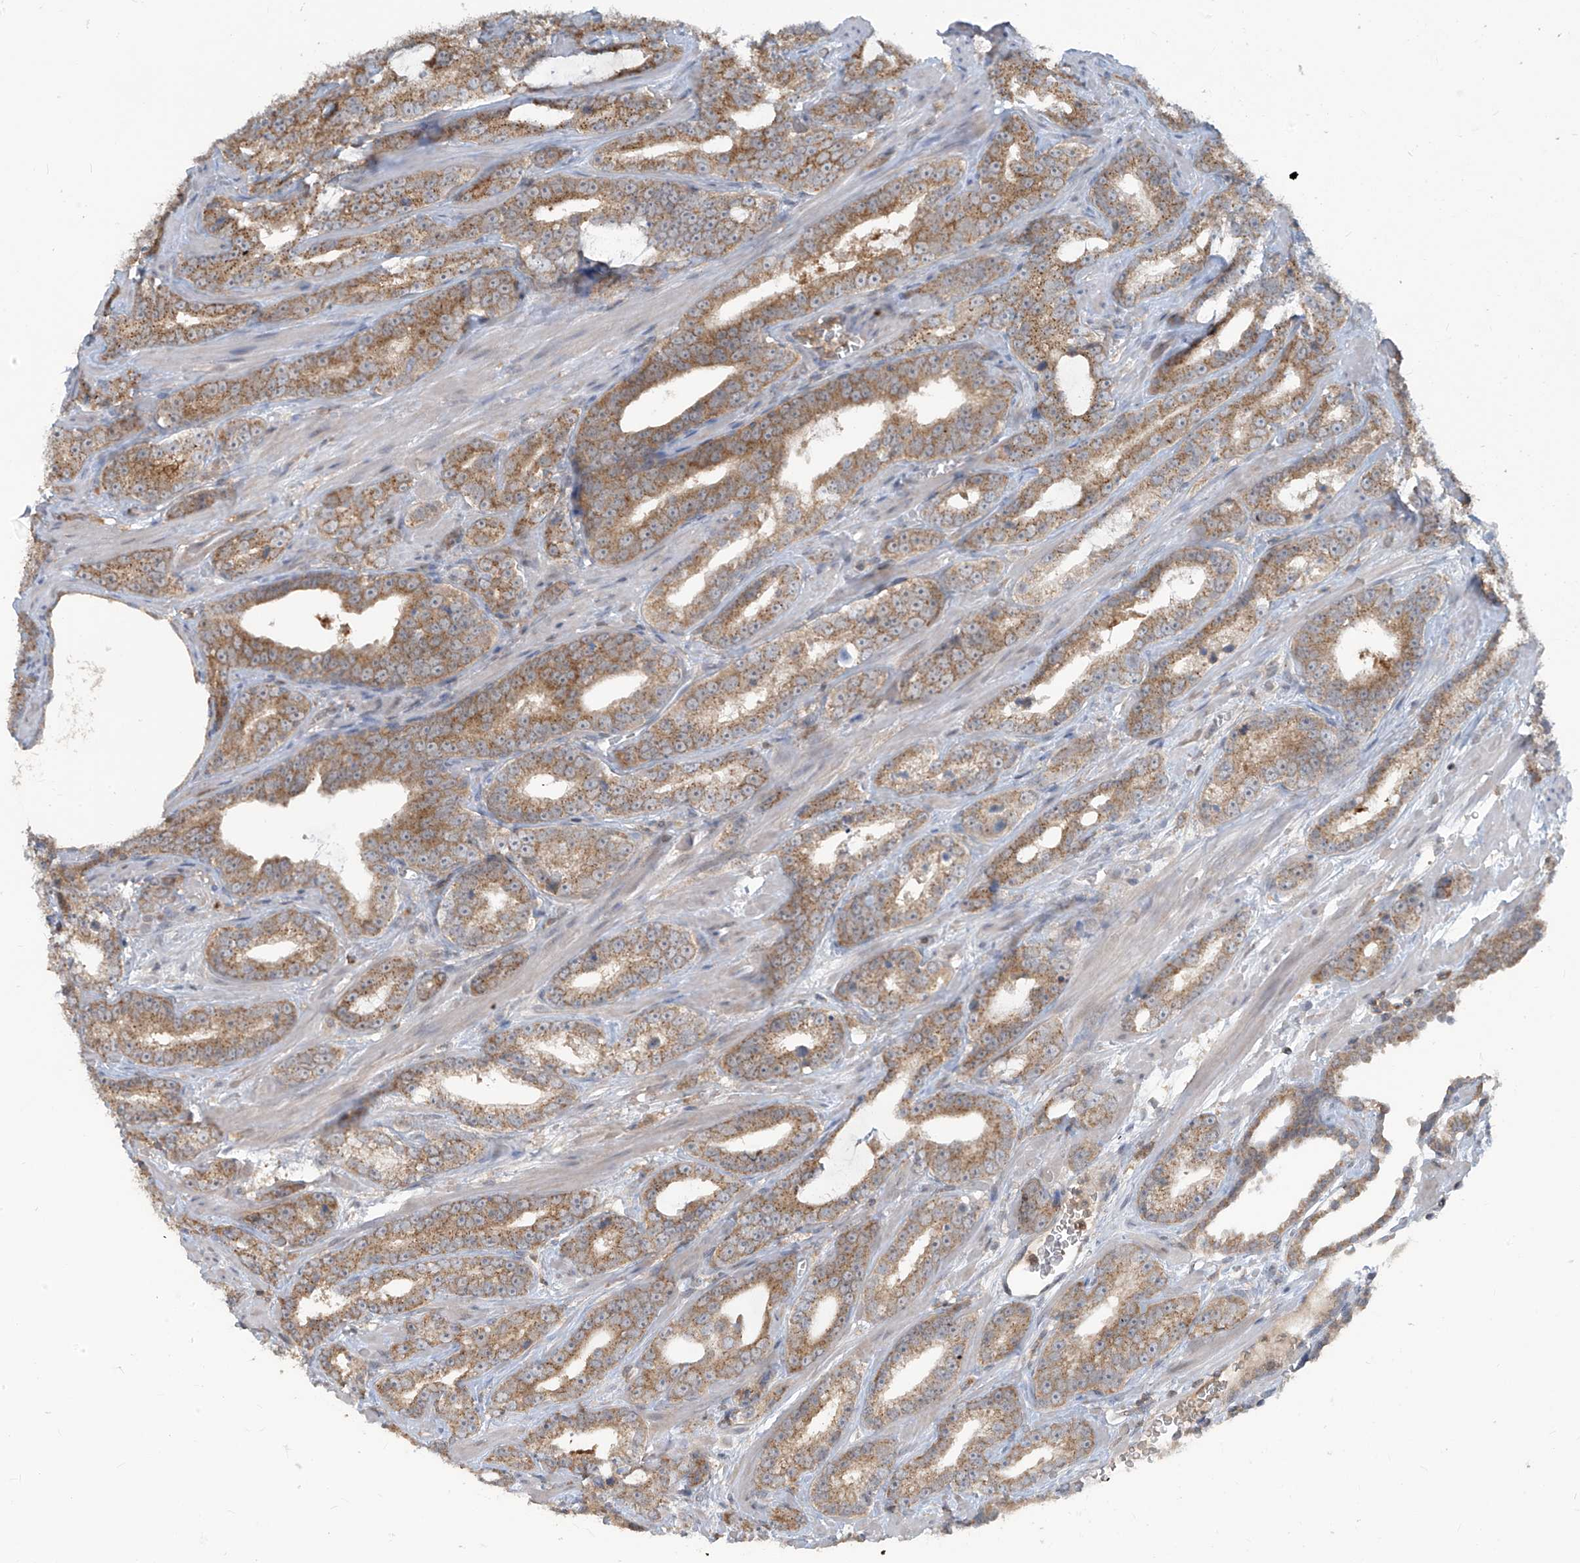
{"staining": {"intensity": "moderate", "quantity": ">75%", "location": "cytoplasmic/membranous"}, "tissue": "prostate cancer", "cell_type": "Tumor cells", "image_type": "cancer", "snomed": [{"axis": "morphology", "description": "Adenocarcinoma, High grade"}, {"axis": "topography", "description": "Prostate"}], "caption": "DAB (3,3'-diaminobenzidine) immunohistochemical staining of human prostate adenocarcinoma (high-grade) exhibits moderate cytoplasmic/membranous protein staining in approximately >75% of tumor cells. (IHC, brightfield microscopy, high magnification).", "gene": "PARVG", "patient": {"sex": "male", "age": 62}}